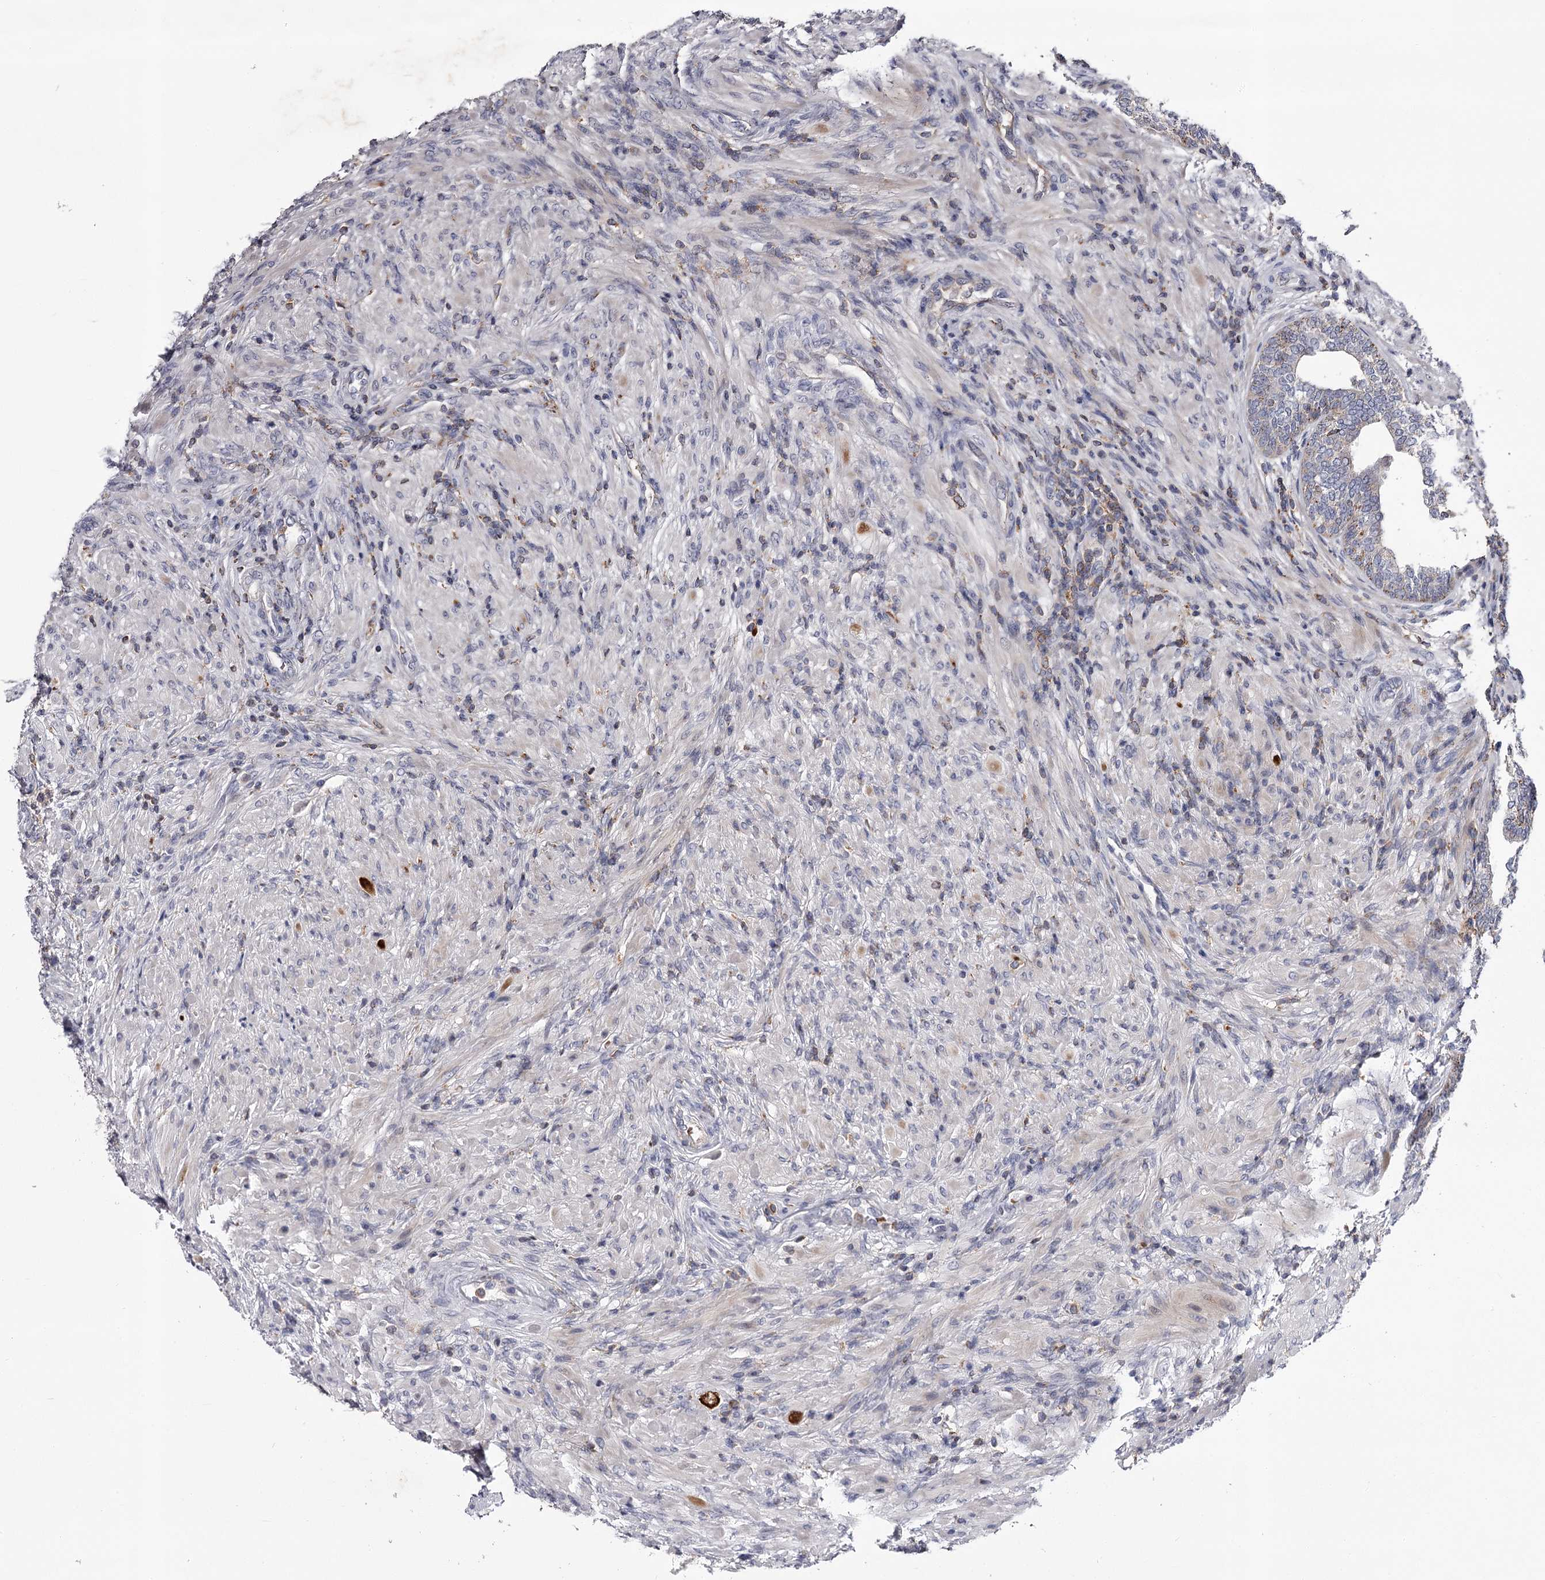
{"staining": {"intensity": "weak", "quantity": "25%-75%", "location": "cytoplasmic/membranous"}, "tissue": "prostate", "cell_type": "Glandular cells", "image_type": "normal", "snomed": [{"axis": "morphology", "description": "Normal tissue, NOS"}, {"axis": "topography", "description": "Prostate"}], "caption": "A brown stain shows weak cytoplasmic/membranous staining of a protein in glandular cells of benign prostate. (Brightfield microscopy of DAB IHC at high magnification).", "gene": "RASSF6", "patient": {"sex": "male", "age": 76}}